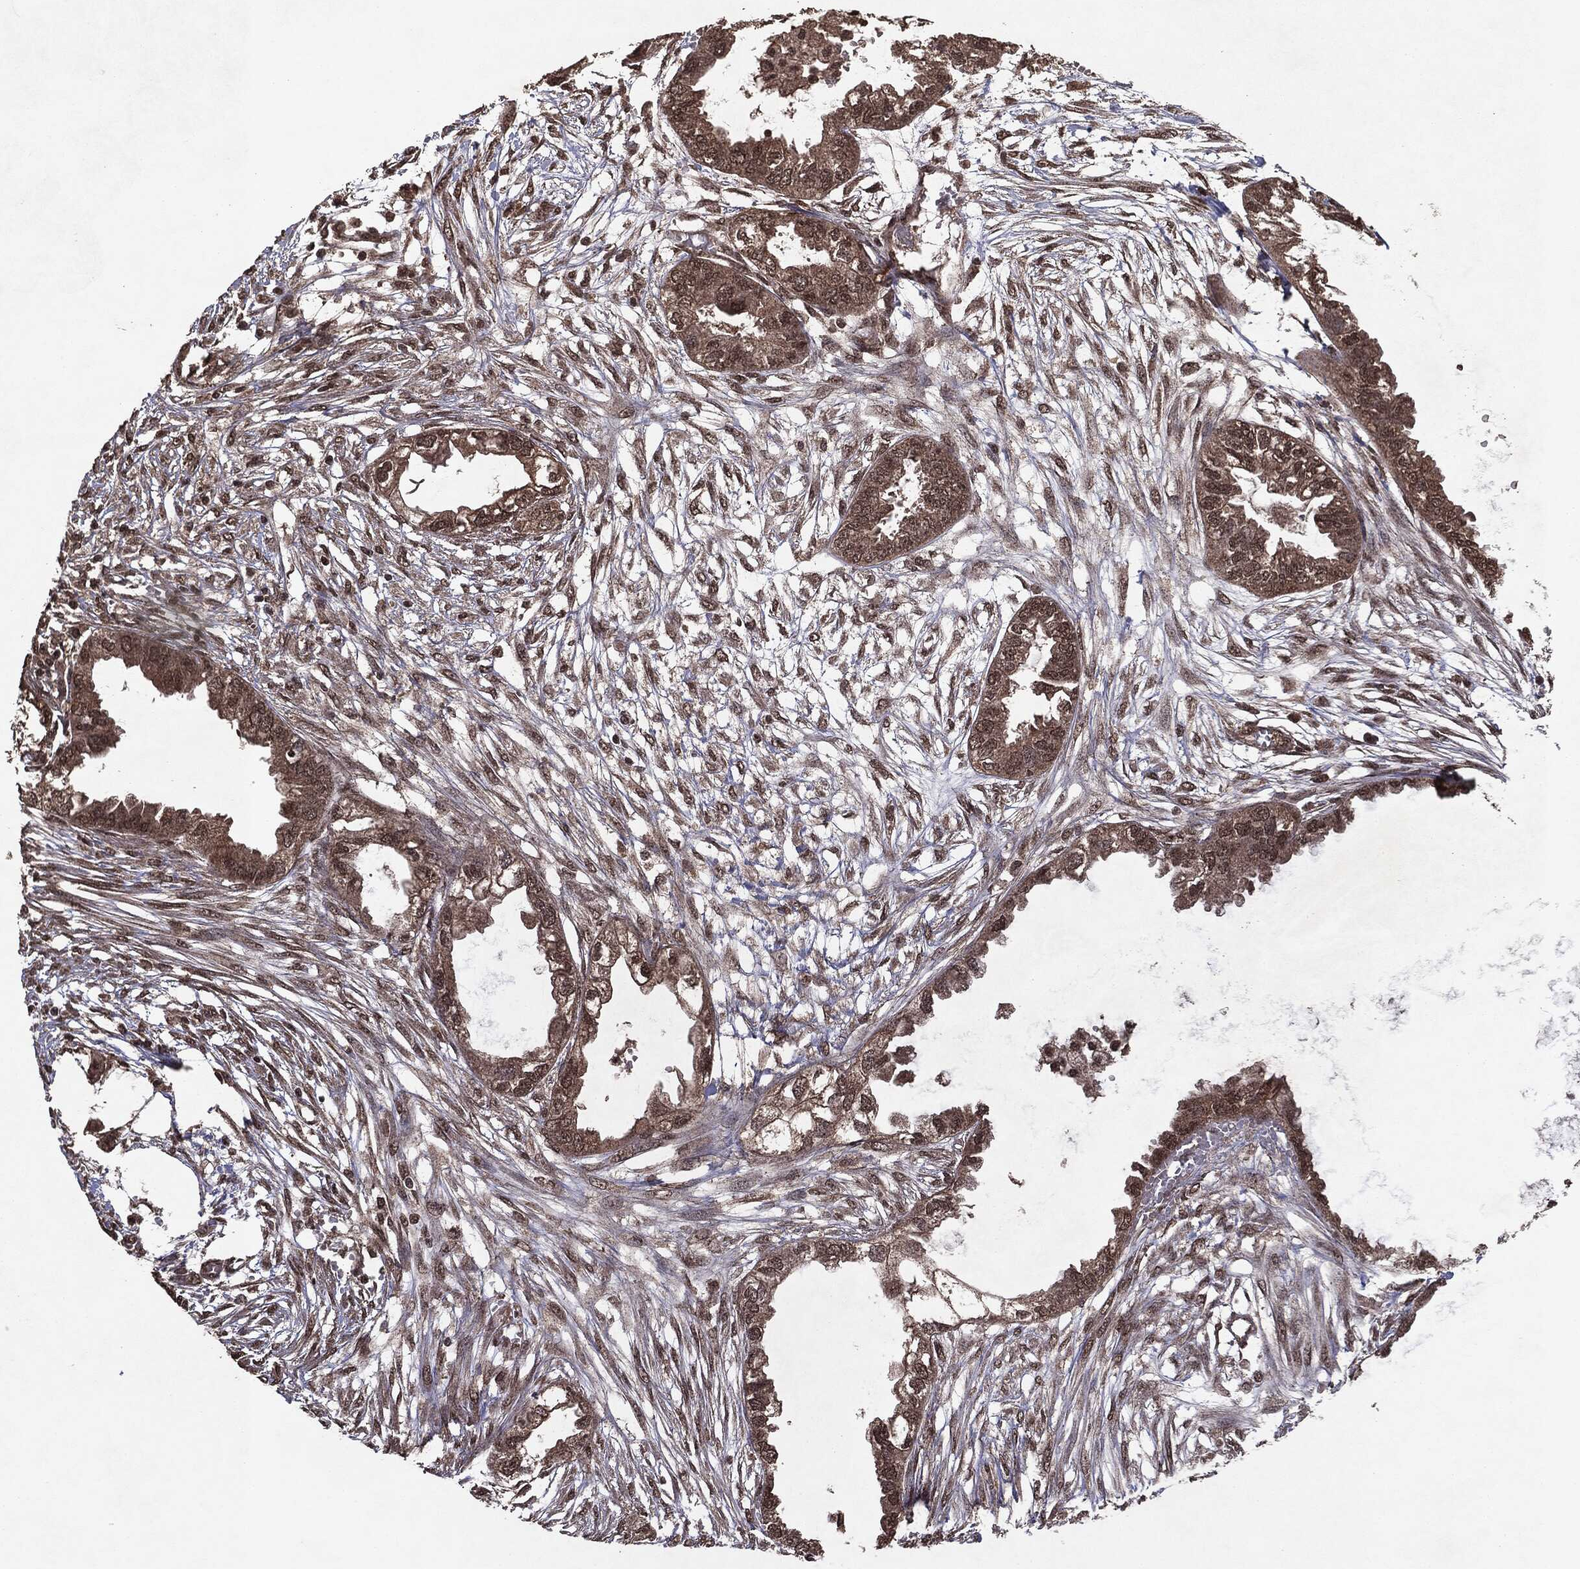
{"staining": {"intensity": "weak", "quantity": ">75%", "location": "cytoplasmic/membranous,nuclear"}, "tissue": "endometrial cancer", "cell_type": "Tumor cells", "image_type": "cancer", "snomed": [{"axis": "morphology", "description": "Adenocarcinoma, NOS"}, {"axis": "morphology", "description": "Adenocarcinoma, metastatic, NOS"}, {"axis": "topography", "description": "Adipose tissue"}, {"axis": "topography", "description": "Endometrium"}], "caption": "The immunohistochemical stain highlights weak cytoplasmic/membranous and nuclear staining in tumor cells of endometrial cancer (metastatic adenocarcinoma) tissue. The protein is shown in brown color, while the nuclei are stained blue.", "gene": "PEBP1", "patient": {"sex": "female", "age": 67}}